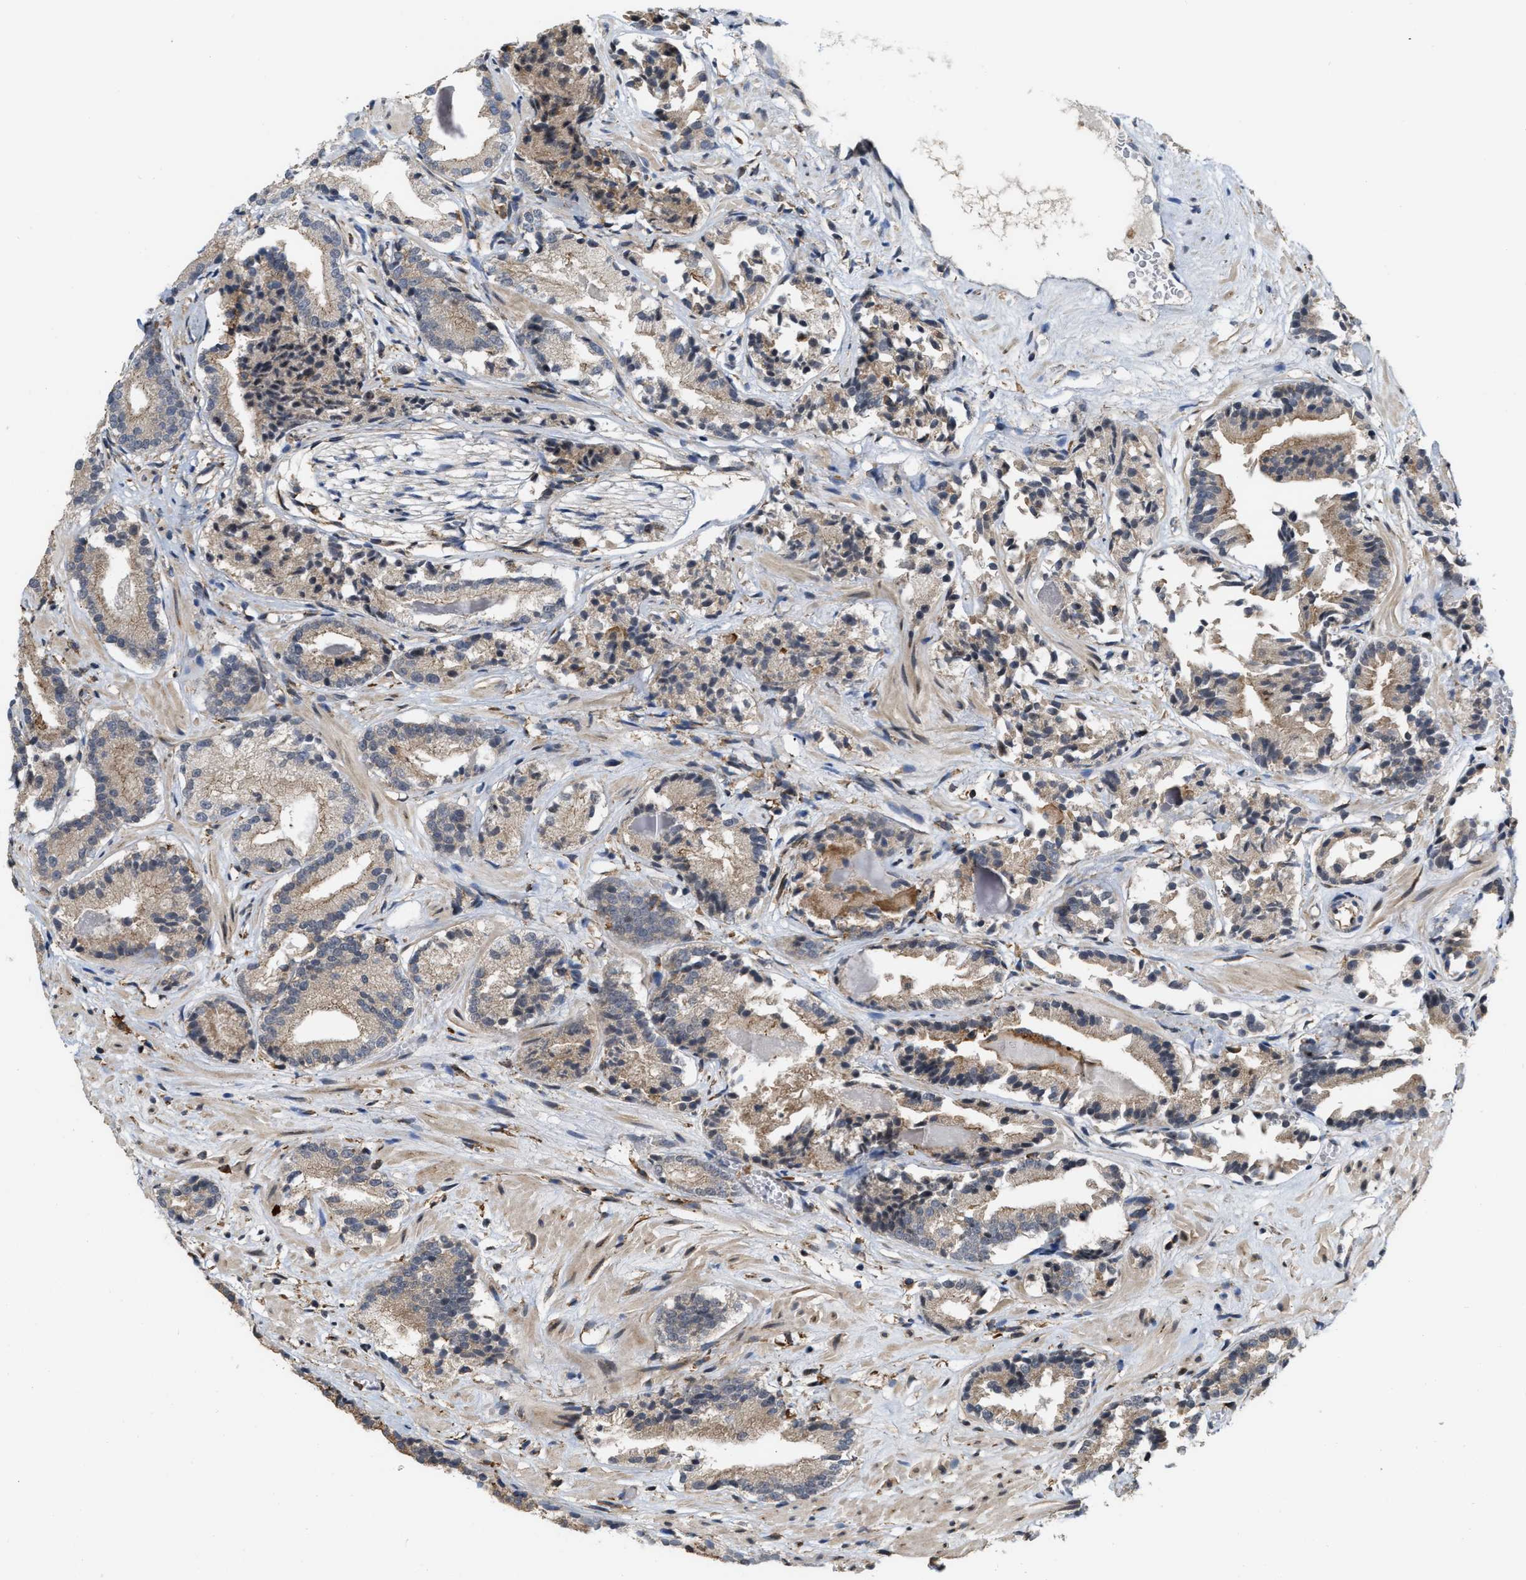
{"staining": {"intensity": "weak", "quantity": "25%-75%", "location": "cytoplasmic/membranous"}, "tissue": "prostate cancer", "cell_type": "Tumor cells", "image_type": "cancer", "snomed": [{"axis": "morphology", "description": "Adenocarcinoma, Low grade"}, {"axis": "topography", "description": "Prostate"}], "caption": "Immunohistochemical staining of human adenocarcinoma (low-grade) (prostate) demonstrates low levels of weak cytoplasmic/membranous protein positivity in about 25%-75% of tumor cells.", "gene": "IQCE", "patient": {"sex": "male", "age": 51}}